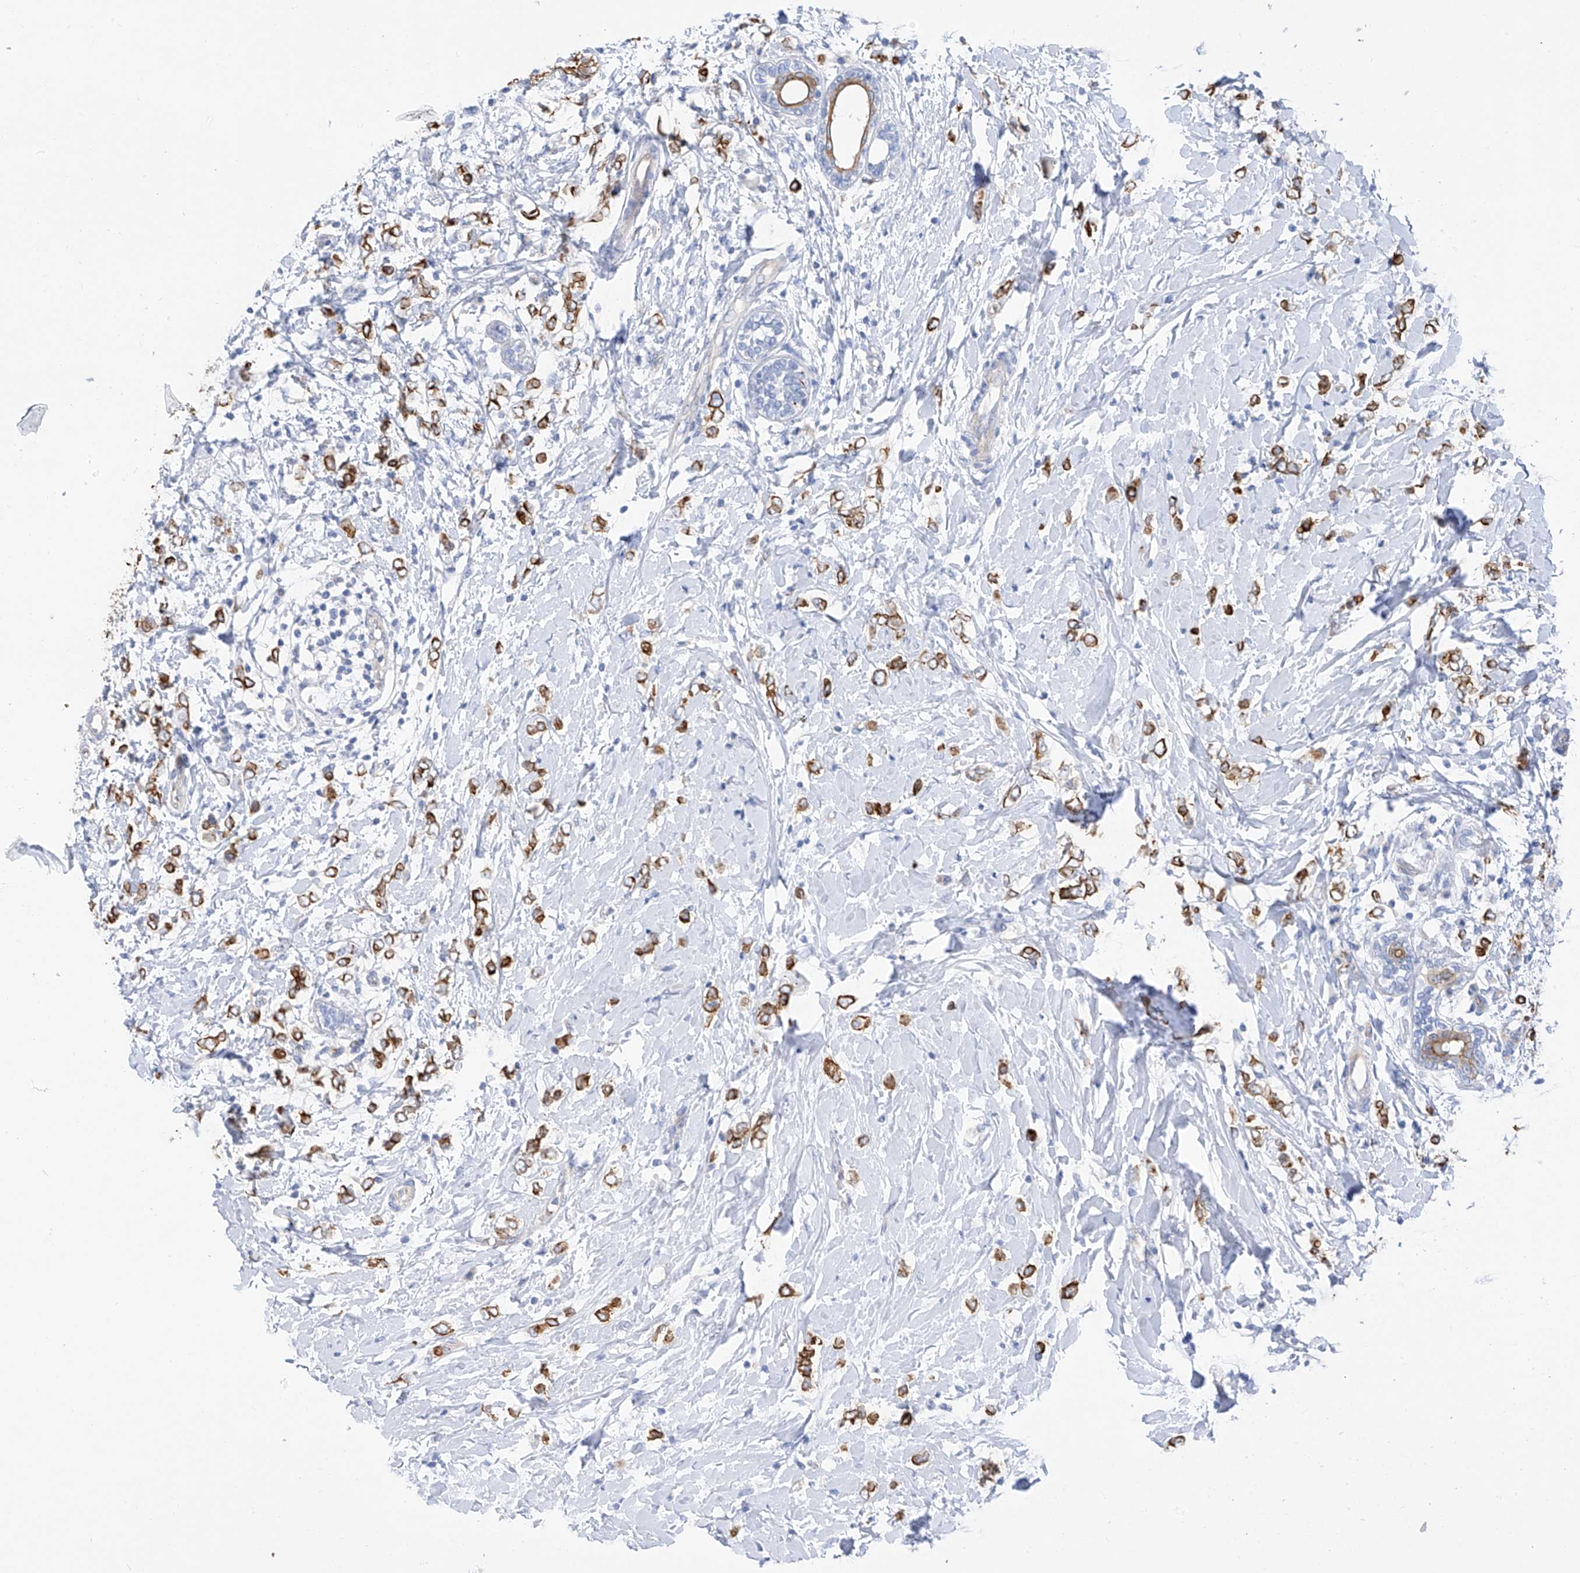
{"staining": {"intensity": "strong", "quantity": ">75%", "location": "cytoplasmic/membranous"}, "tissue": "breast cancer", "cell_type": "Tumor cells", "image_type": "cancer", "snomed": [{"axis": "morphology", "description": "Normal tissue, NOS"}, {"axis": "morphology", "description": "Lobular carcinoma"}, {"axis": "topography", "description": "Breast"}], "caption": "Breast cancer stained with DAB immunohistochemistry (IHC) exhibits high levels of strong cytoplasmic/membranous expression in approximately >75% of tumor cells.", "gene": "PIK3C2B", "patient": {"sex": "female", "age": 47}}